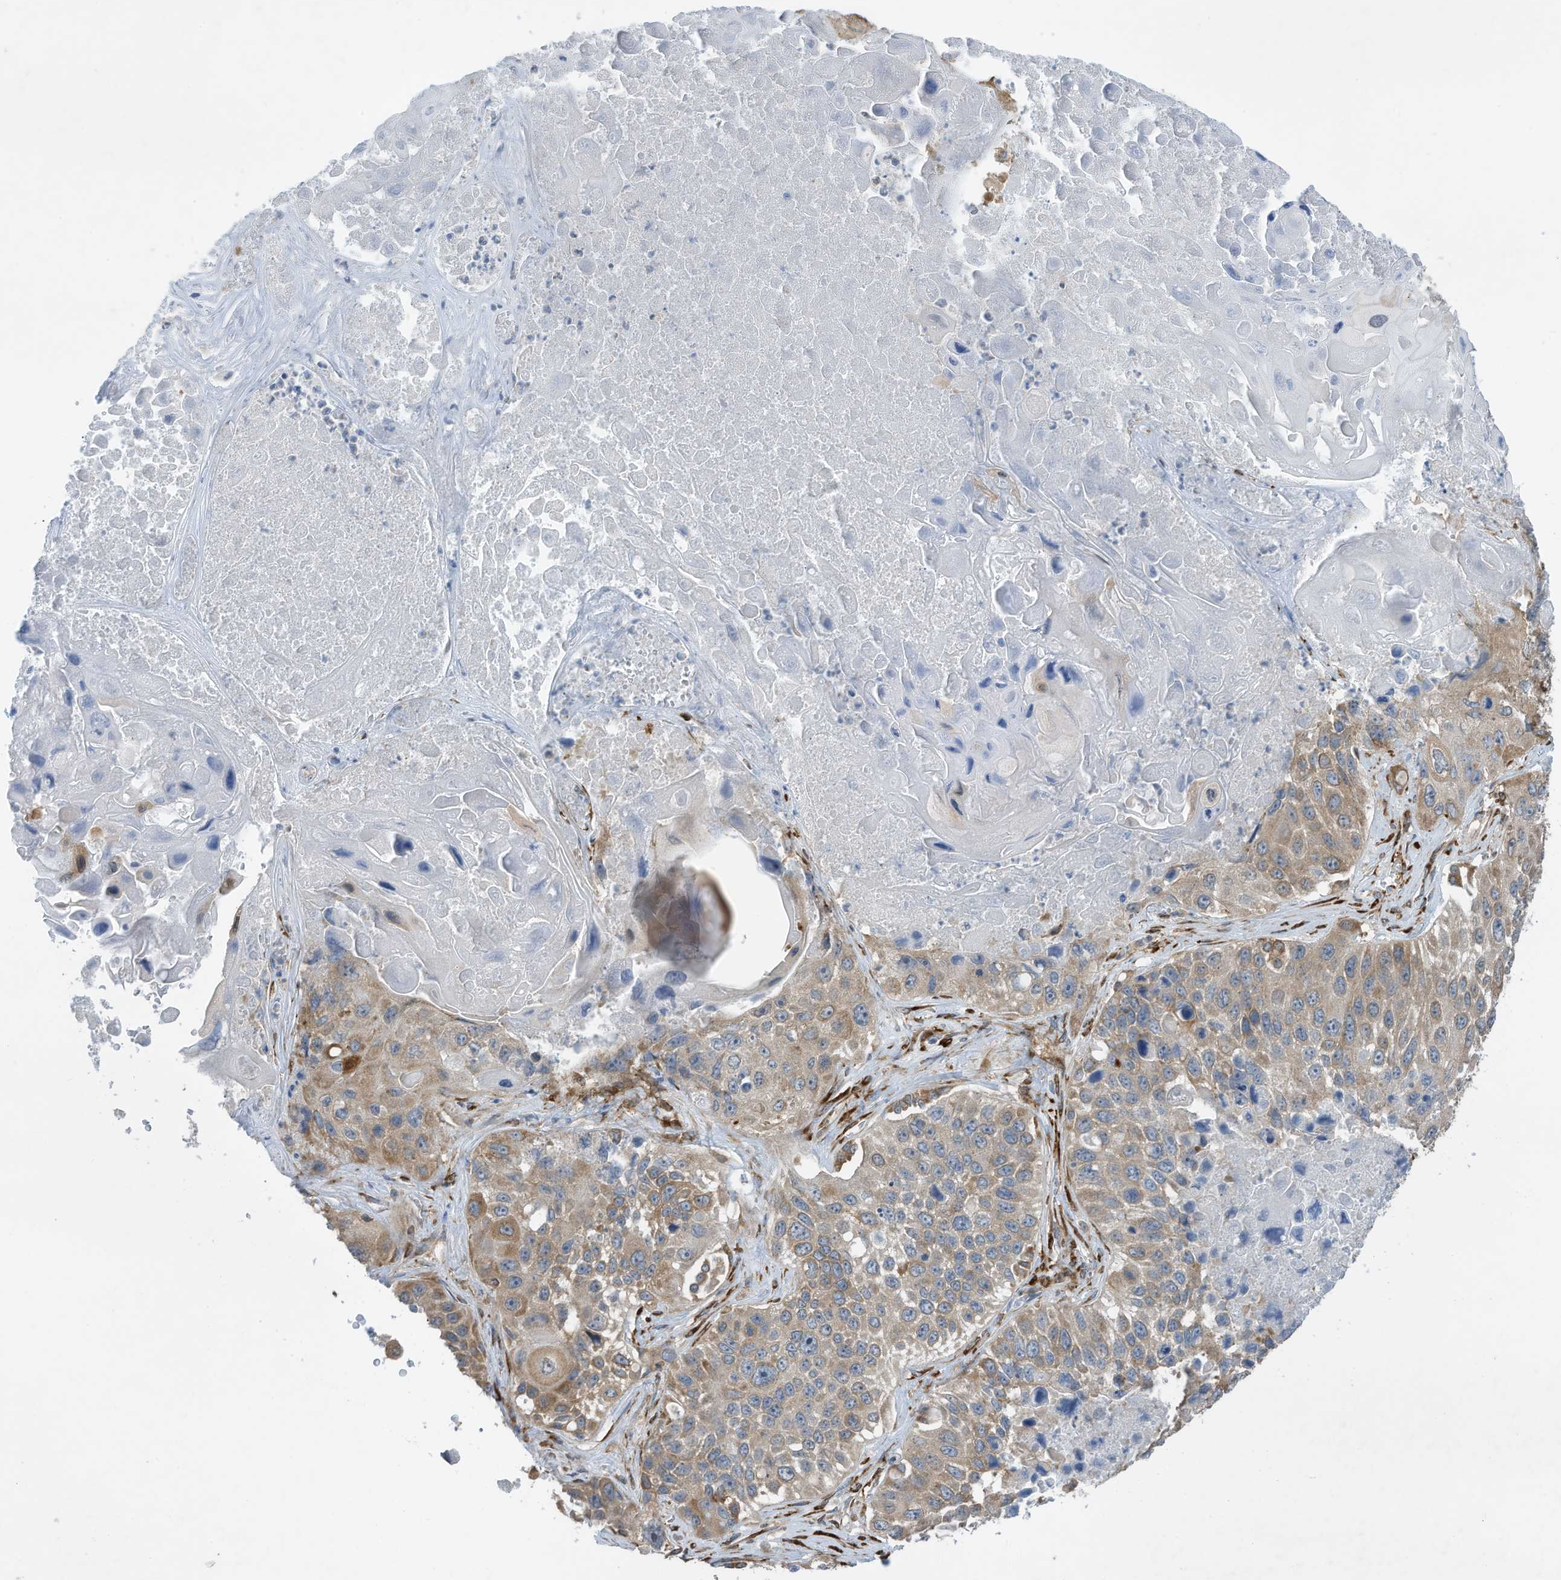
{"staining": {"intensity": "weak", "quantity": ">75%", "location": "cytoplasmic/membranous"}, "tissue": "lung cancer", "cell_type": "Tumor cells", "image_type": "cancer", "snomed": [{"axis": "morphology", "description": "Squamous cell carcinoma, NOS"}, {"axis": "topography", "description": "Lung"}], "caption": "Immunohistochemistry (IHC) image of neoplastic tissue: lung squamous cell carcinoma stained using immunohistochemistry (IHC) demonstrates low levels of weak protein expression localized specifically in the cytoplasmic/membranous of tumor cells, appearing as a cytoplasmic/membranous brown color.", "gene": "ZBTB45", "patient": {"sex": "male", "age": 61}}